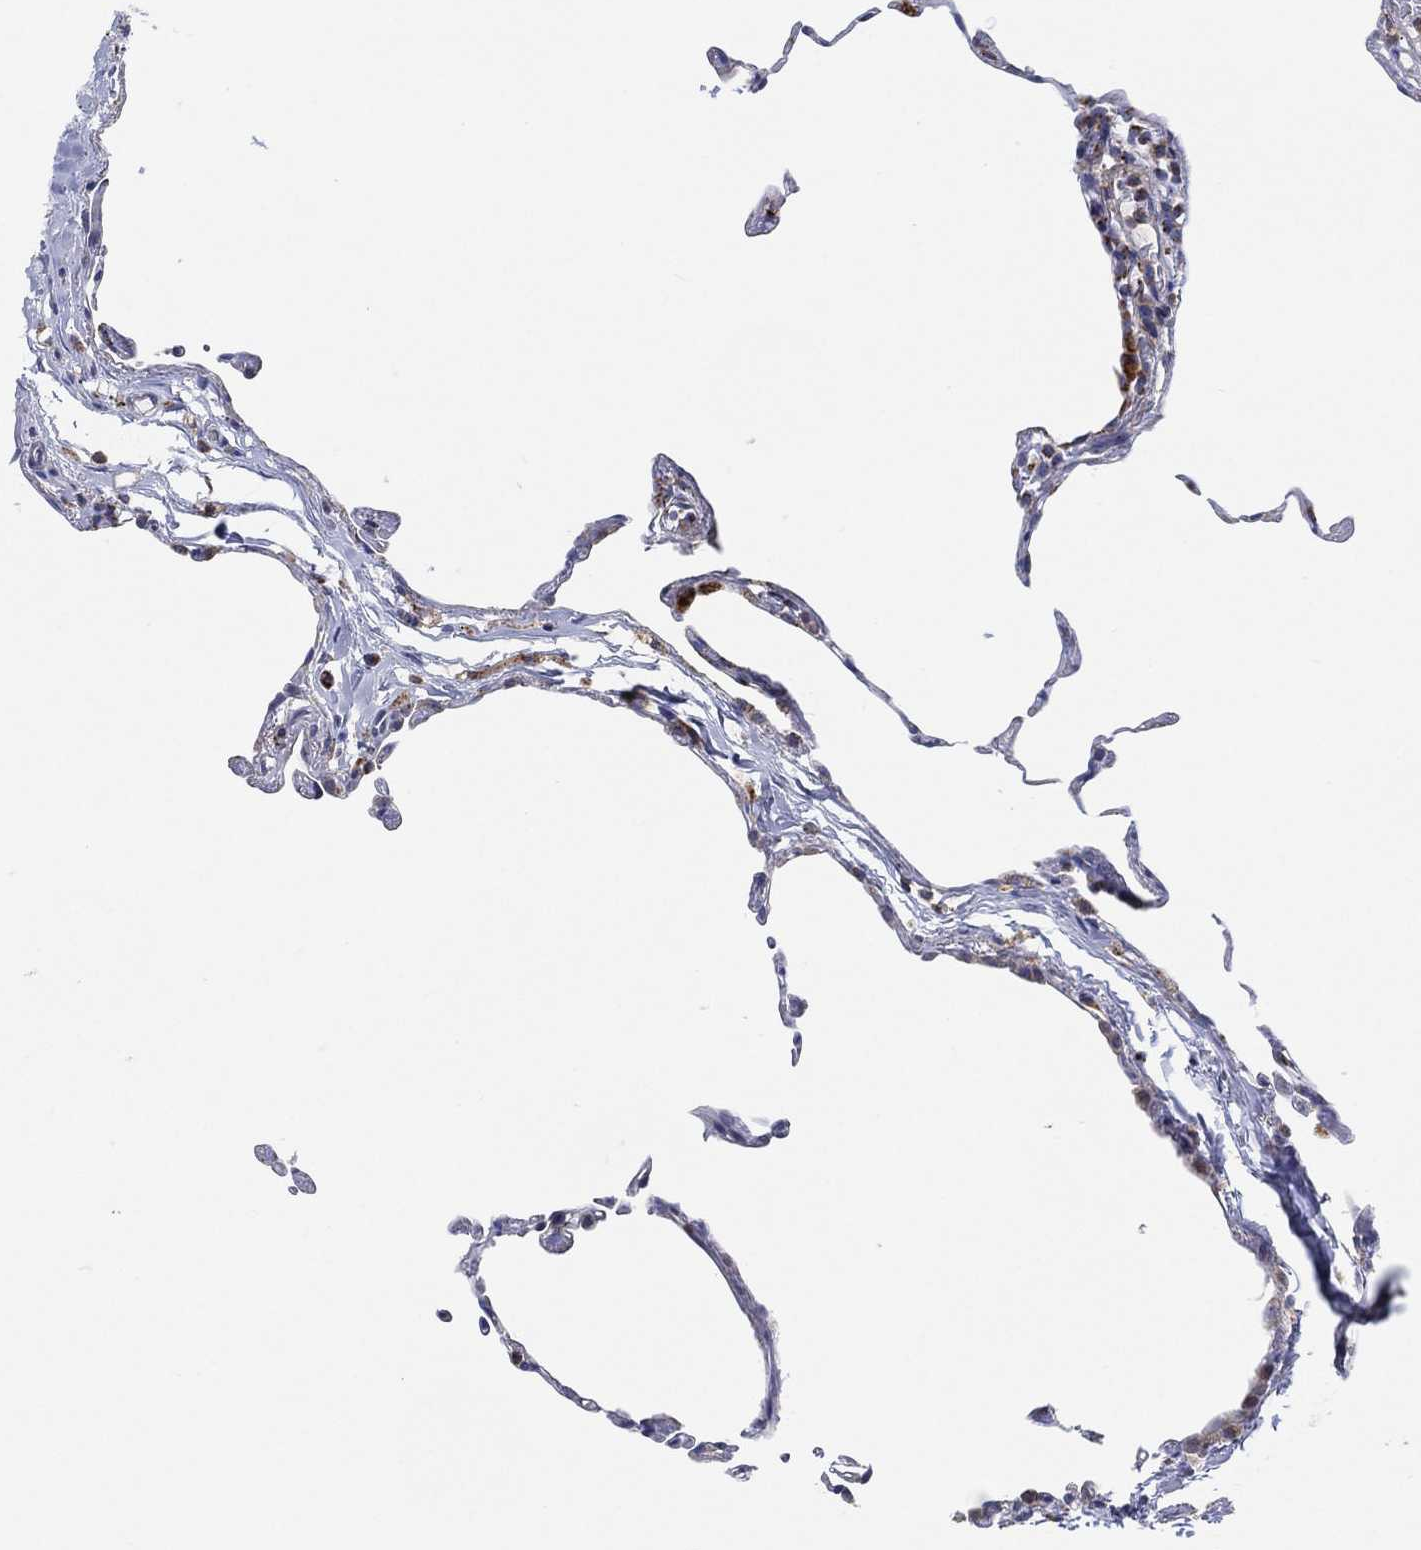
{"staining": {"intensity": "moderate", "quantity": "<25%", "location": "cytoplasmic/membranous"}, "tissue": "lung", "cell_type": "Alveolar cells", "image_type": "normal", "snomed": [{"axis": "morphology", "description": "Normal tissue, NOS"}, {"axis": "topography", "description": "Lung"}], "caption": "Human lung stained for a protein (brown) shows moderate cytoplasmic/membranous positive expression in about <25% of alveolar cells.", "gene": "GCAT", "patient": {"sex": "female", "age": 57}}